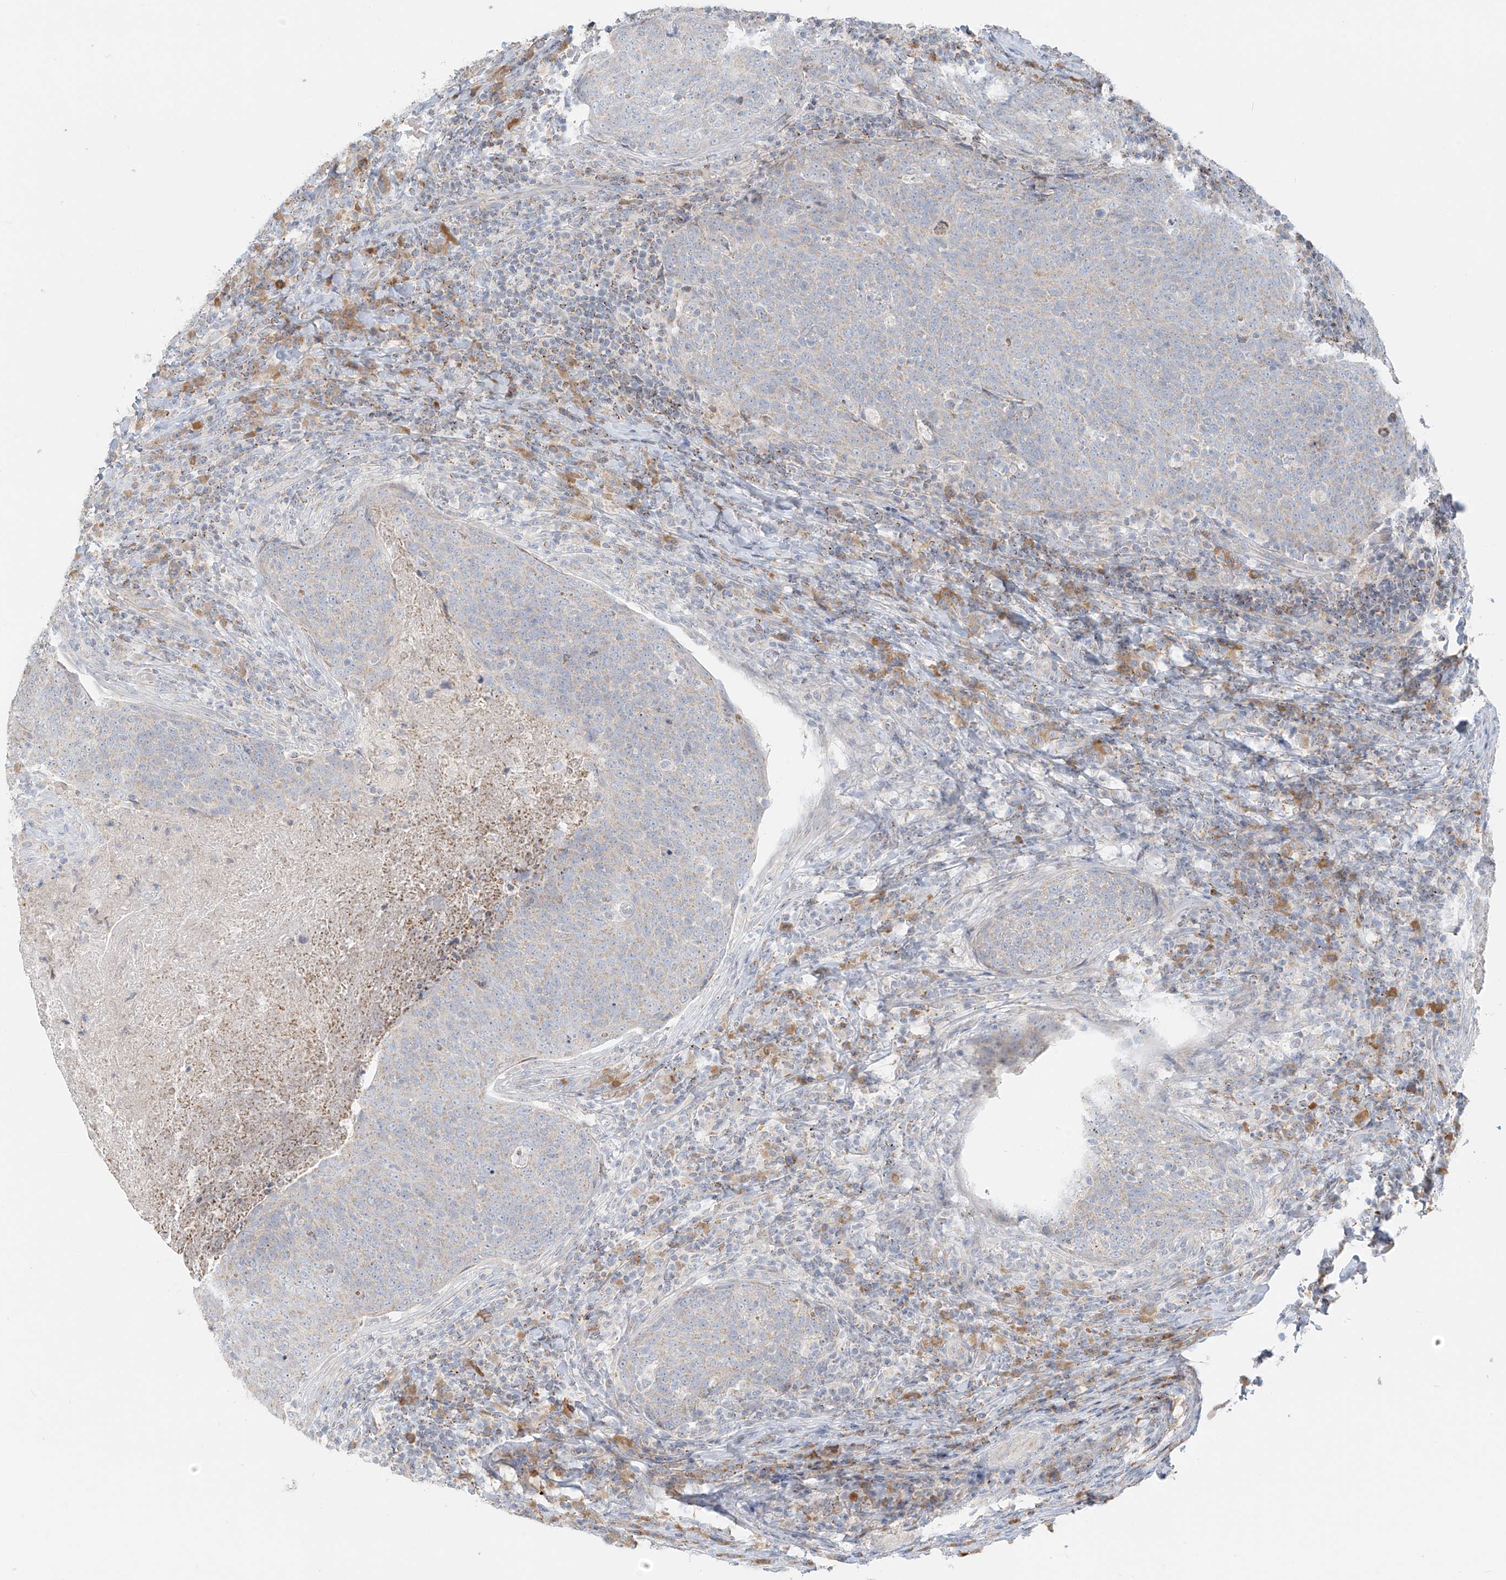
{"staining": {"intensity": "negative", "quantity": "none", "location": "none"}, "tissue": "head and neck cancer", "cell_type": "Tumor cells", "image_type": "cancer", "snomed": [{"axis": "morphology", "description": "Squamous cell carcinoma, NOS"}, {"axis": "morphology", "description": "Squamous cell carcinoma, metastatic, NOS"}, {"axis": "topography", "description": "Lymph node"}, {"axis": "topography", "description": "Head-Neck"}], "caption": "The IHC histopathology image has no significant staining in tumor cells of metastatic squamous cell carcinoma (head and neck) tissue.", "gene": "UST", "patient": {"sex": "male", "age": 62}}